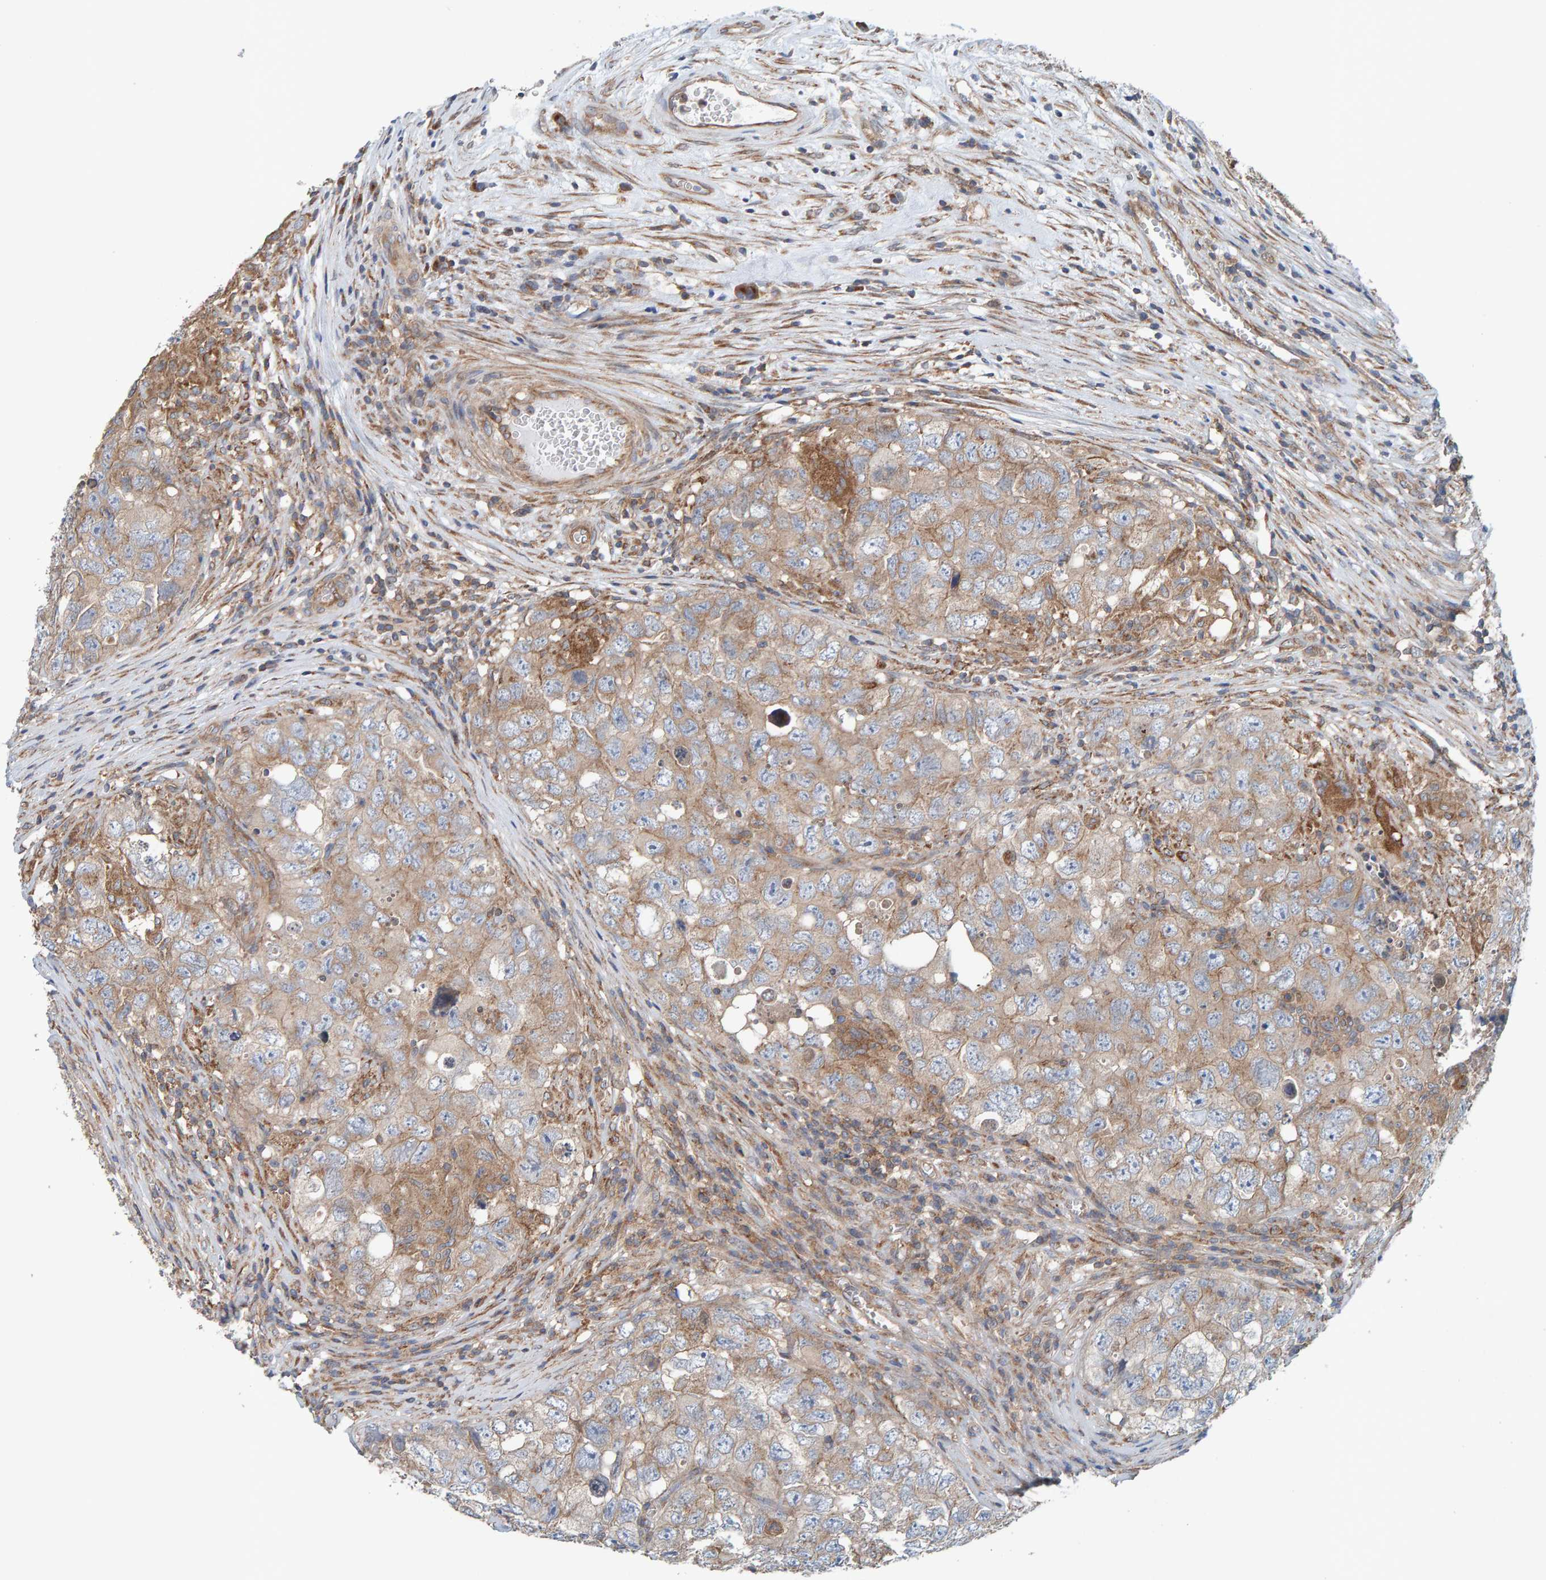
{"staining": {"intensity": "weak", "quantity": ">75%", "location": "cytoplasmic/membranous"}, "tissue": "testis cancer", "cell_type": "Tumor cells", "image_type": "cancer", "snomed": [{"axis": "morphology", "description": "Seminoma, NOS"}, {"axis": "morphology", "description": "Carcinoma, Embryonal, NOS"}, {"axis": "topography", "description": "Testis"}], "caption": "There is low levels of weak cytoplasmic/membranous positivity in tumor cells of testis cancer, as demonstrated by immunohistochemical staining (brown color).", "gene": "UBAP1", "patient": {"sex": "male", "age": 43}}